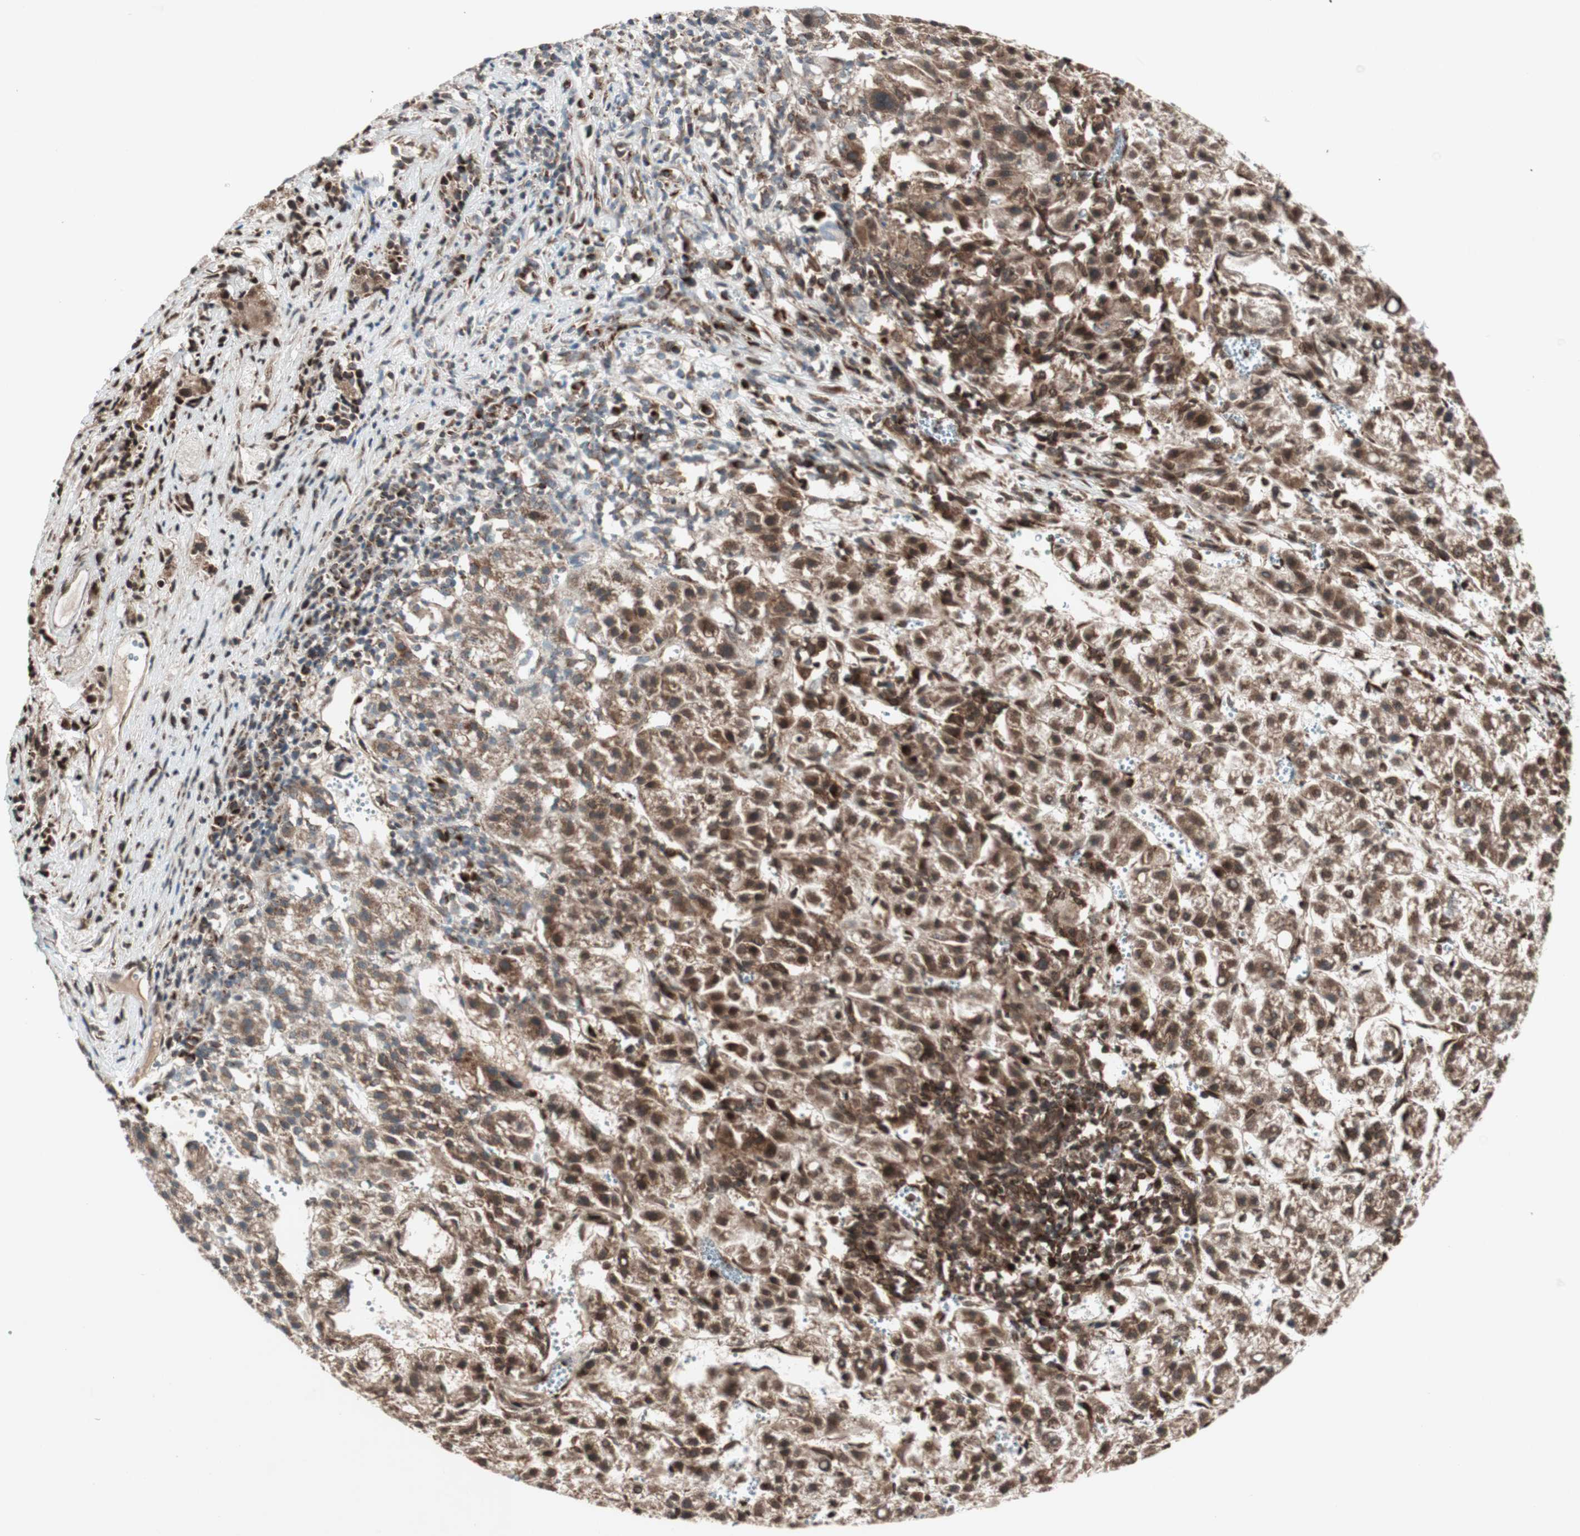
{"staining": {"intensity": "strong", "quantity": ">75%", "location": "cytoplasmic/membranous,nuclear"}, "tissue": "liver cancer", "cell_type": "Tumor cells", "image_type": "cancer", "snomed": [{"axis": "morphology", "description": "Carcinoma, Hepatocellular, NOS"}, {"axis": "topography", "description": "Liver"}], "caption": "Tumor cells demonstrate high levels of strong cytoplasmic/membranous and nuclear staining in about >75% of cells in human liver cancer (hepatocellular carcinoma).", "gene": "NUP62", "patient": {"sex": "female", "age": 58}}